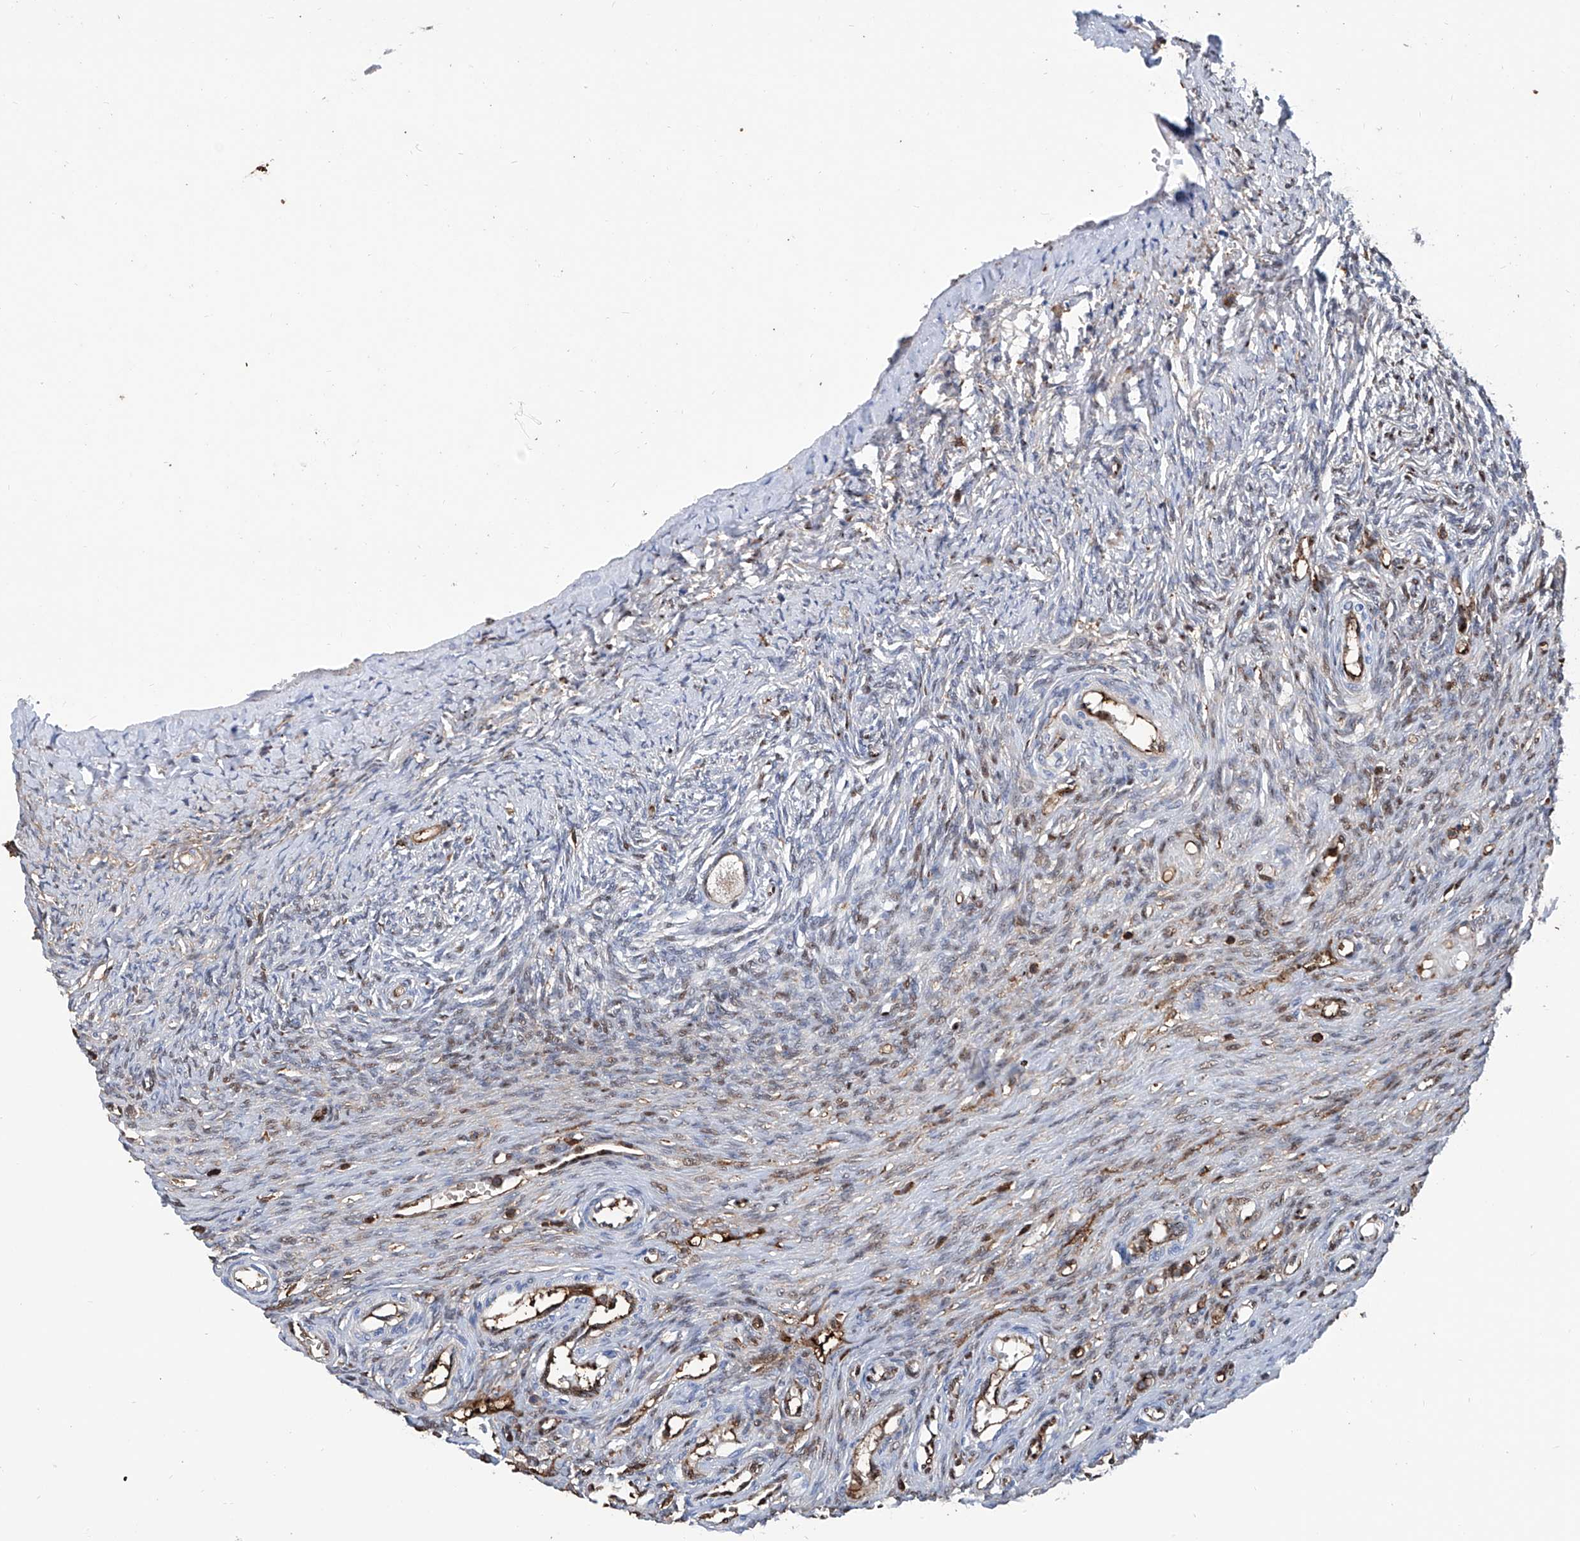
{"staining": {"intensity": "weak", "quantity": "<25%", "location": "cytoplasmic/membranous"}, "tissue": "ovary", "cell_type": "Follicle cells", "image_type": "normal", "snomed": [{"axis": "morphology", "description": "Adenocarcinoma, NOS"}, {"axis": "topography", "description": "Endometrium"}], "caption": "The image shows no significant positivity in follicle cells of ovary. (IHC, brightfield microscopy, high magnification).", "gene": "ZNF484", "patient": {"sex": "female", "age": 32}}